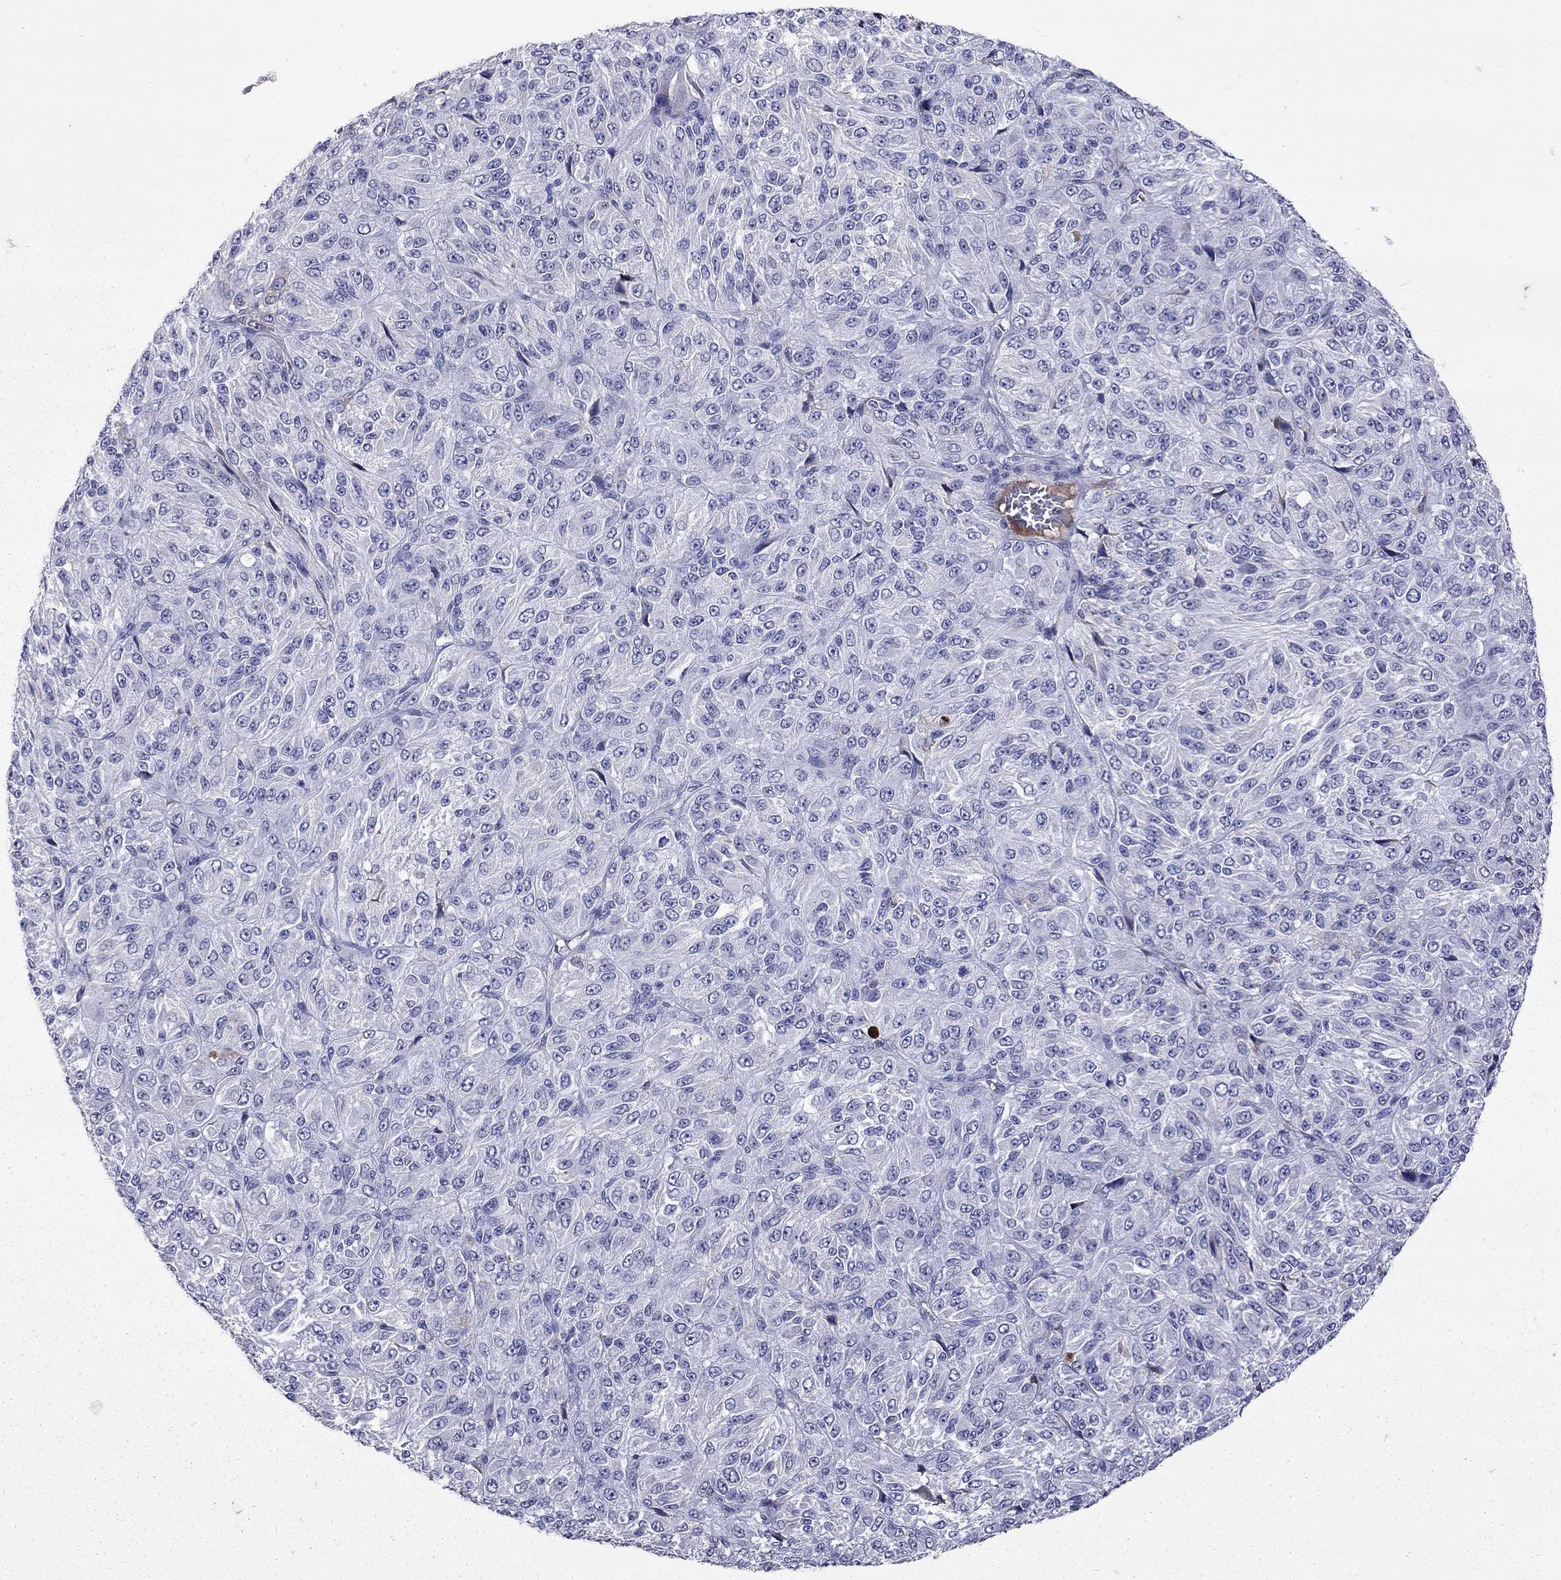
{"staining": {"intensity": "negative", "quantity": "none", "location": "none"}, "tissue": "melanoma", "cell_type": "Tumor cells", "image_type": "cancer", "snomed": [{"axis": "morphology", "description": "Malignant melanoma, Metastatic site"}, {"axis": "topography", "description": "Brain"}], "caption": "Tumor cells show no significant protein positivity in melanoma. (DAB (3,3'-diaminobenzidine) immunohistochemistry with hematoxylin counter stain).", "gene": "SERPINA3", "patient": {"sex": "female", "age": 56}}